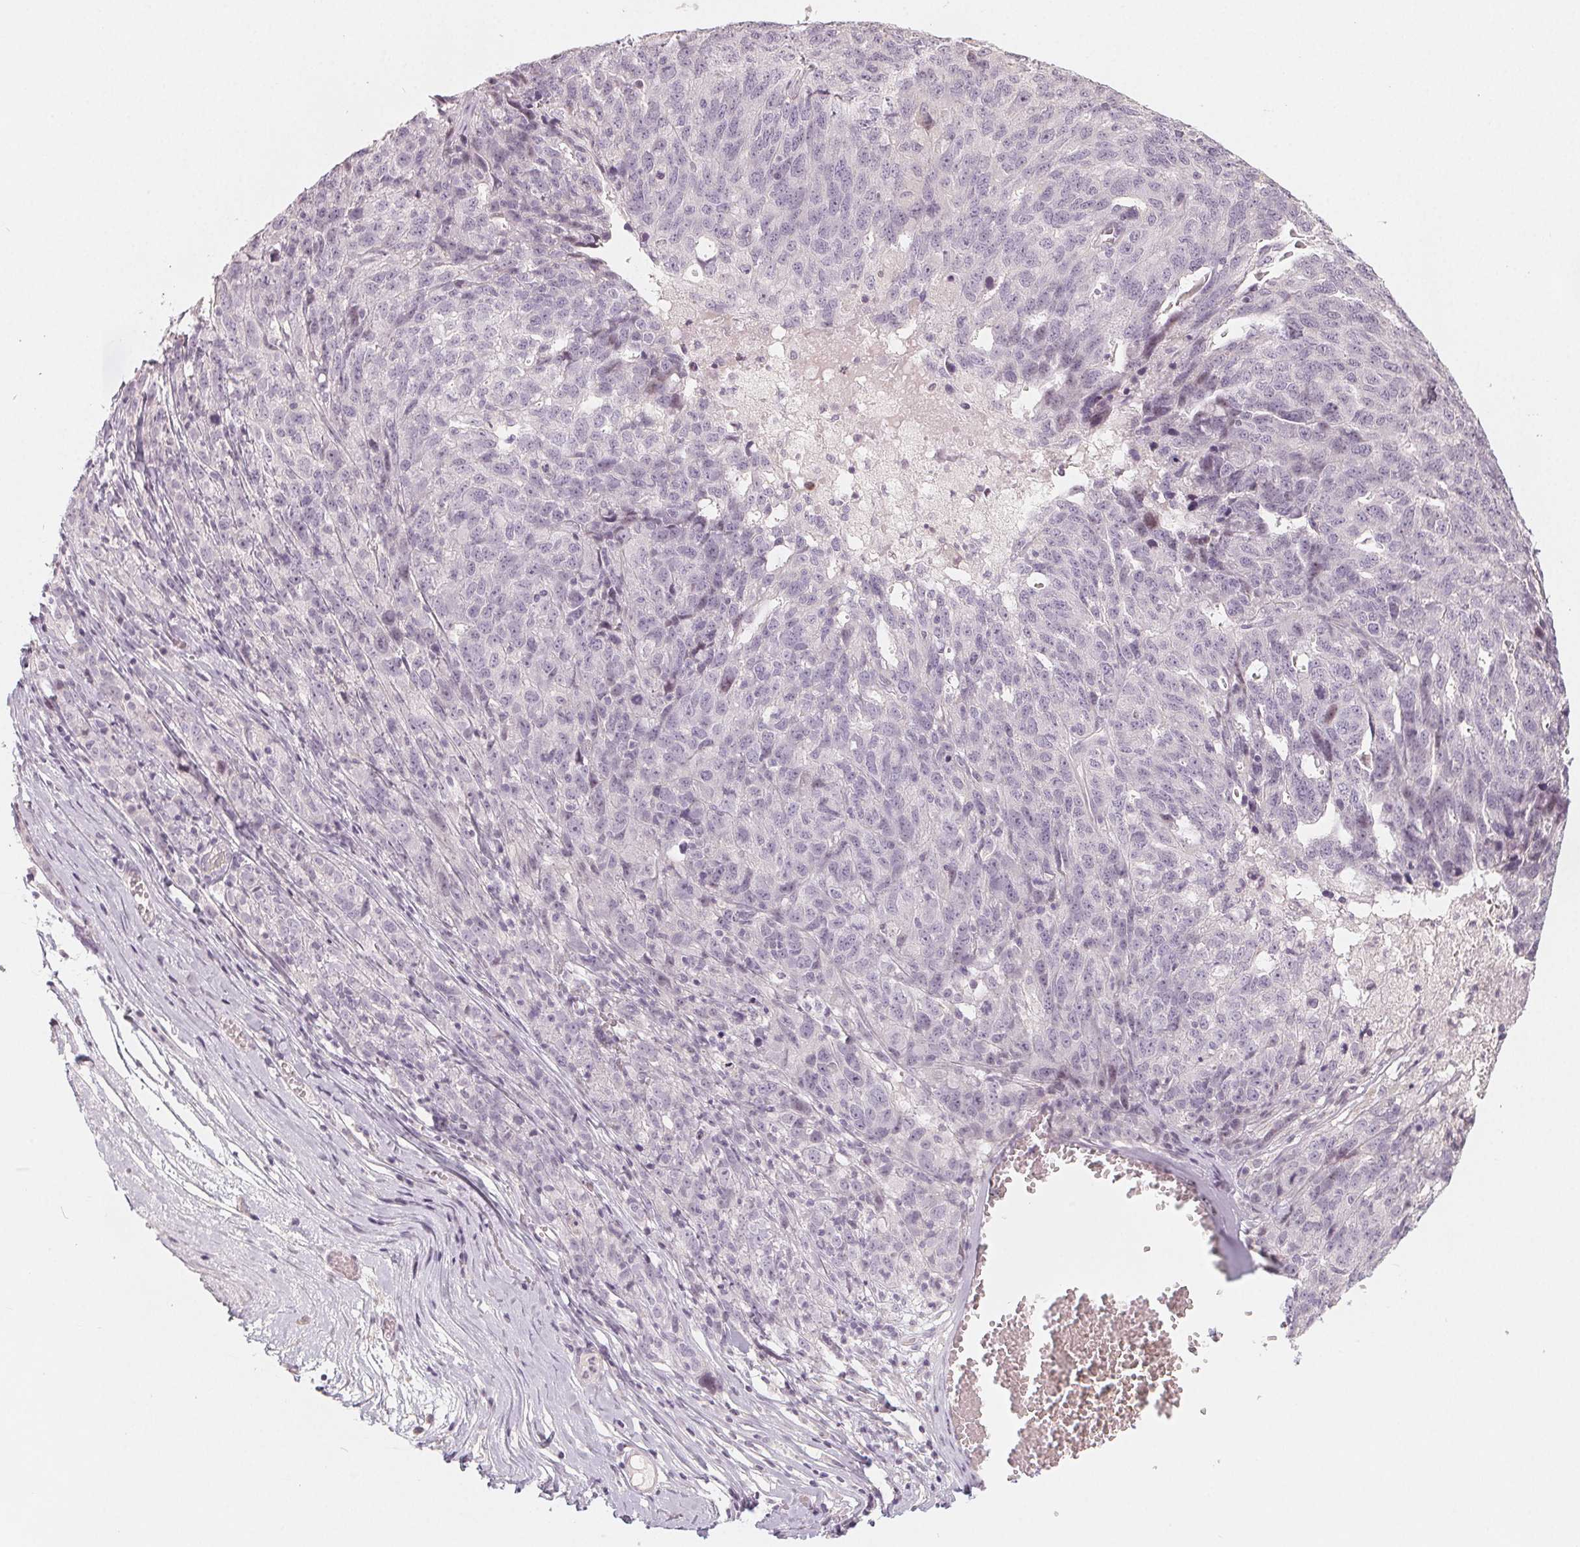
{"staining": {"intensity": "negative", "quantity": "none", "location": "none"}, "tissue": "ovarian cancer", "cell_type": "Tumor cells", "image_type": "cancer", "snomed": [{"axis": "morphology", "description": "Cystadenocarcinoma, serous, NOS"}, {"axis": "topography", "description": "Ovary"}], "caption": "Serous cystadenocarcinoma (ovarian) stained for a protein using immunohistochemistry (IHC) displays no staining tumor cells.", "gene": "ZBBX", "patient": {"sex": "female", "age": 71}}